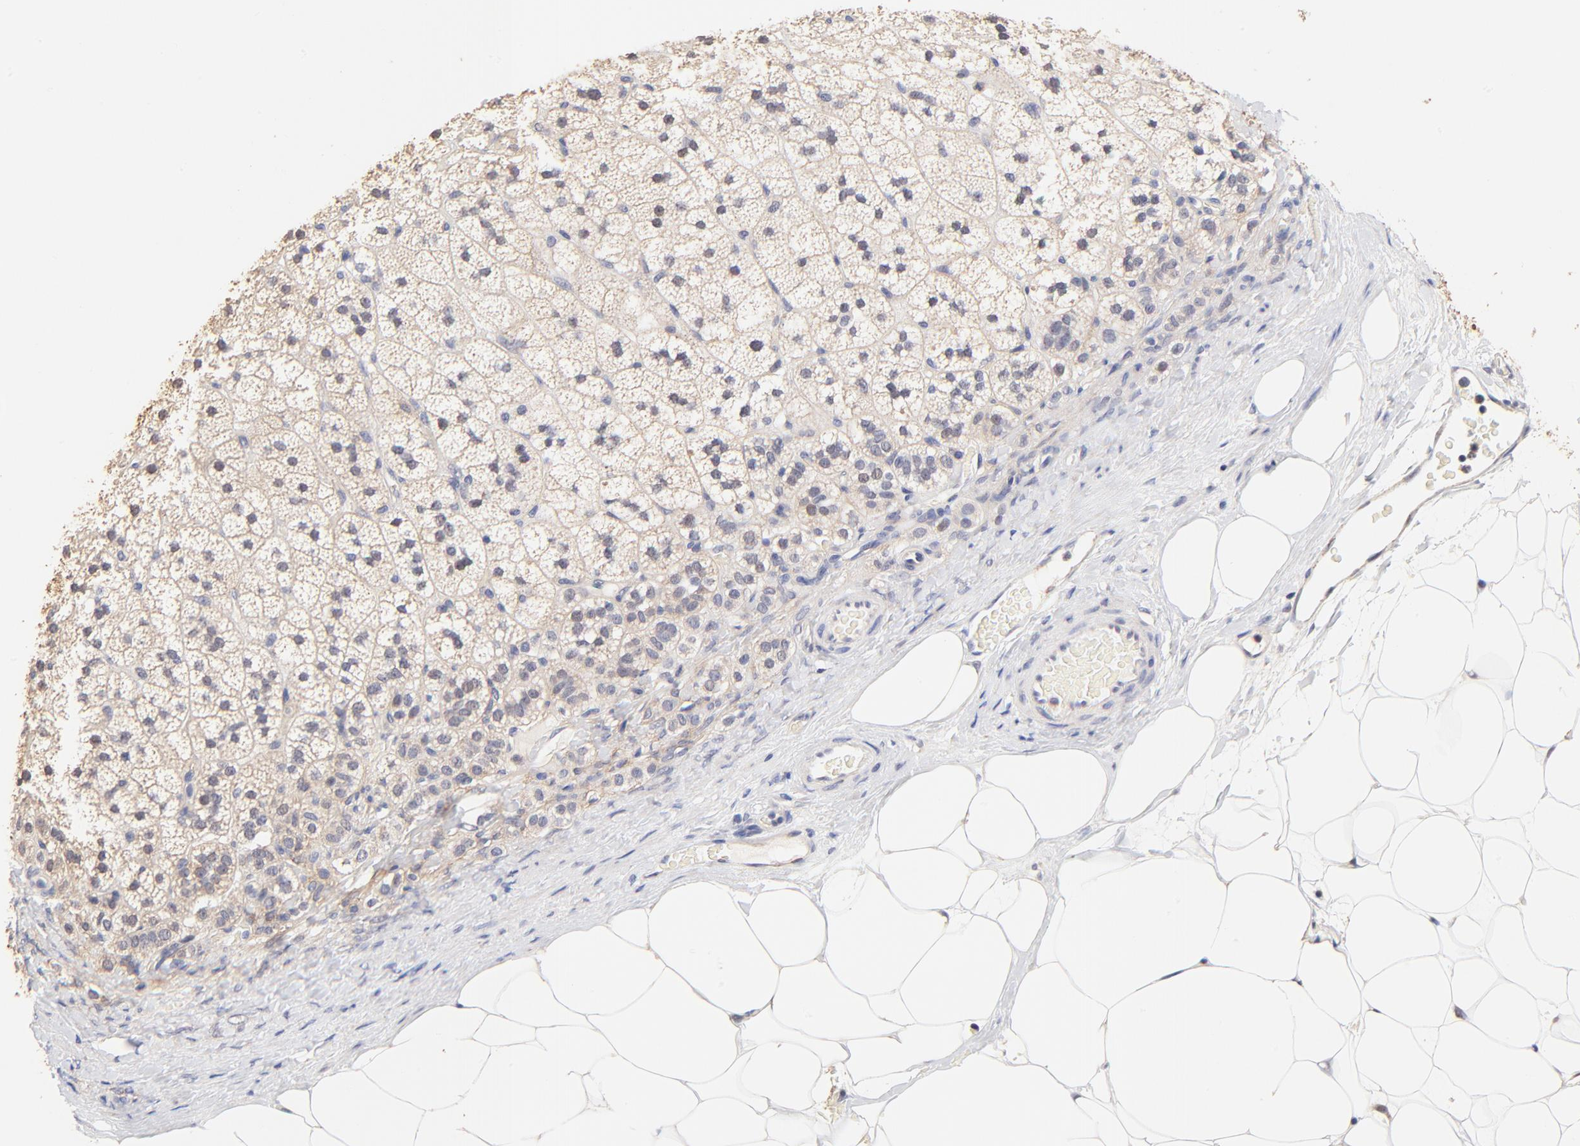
{"staining": {"intensity": "weak", "quantity": ">75%", "location": "cytoplasmic/membranous"}, "tissue": "adrenal gland", "cell_type": "Glandular cells", "image_type": "normal", "snomed": [{"axis": "morphology", "description": "Normal tissue, NOS"}, {"axis": "topography", "description": "Adrenal gland"}], "caption": "Immunohistochemistry (IHC) micrograph of unremarkable adrenal gland stained for a protein (brown), which exhibits low levels of weak cytoplasmic/membranous expression in about >75% of glandular cells.", "gene": "PTK7", "patient": {"sex": "male", "age": 35}}